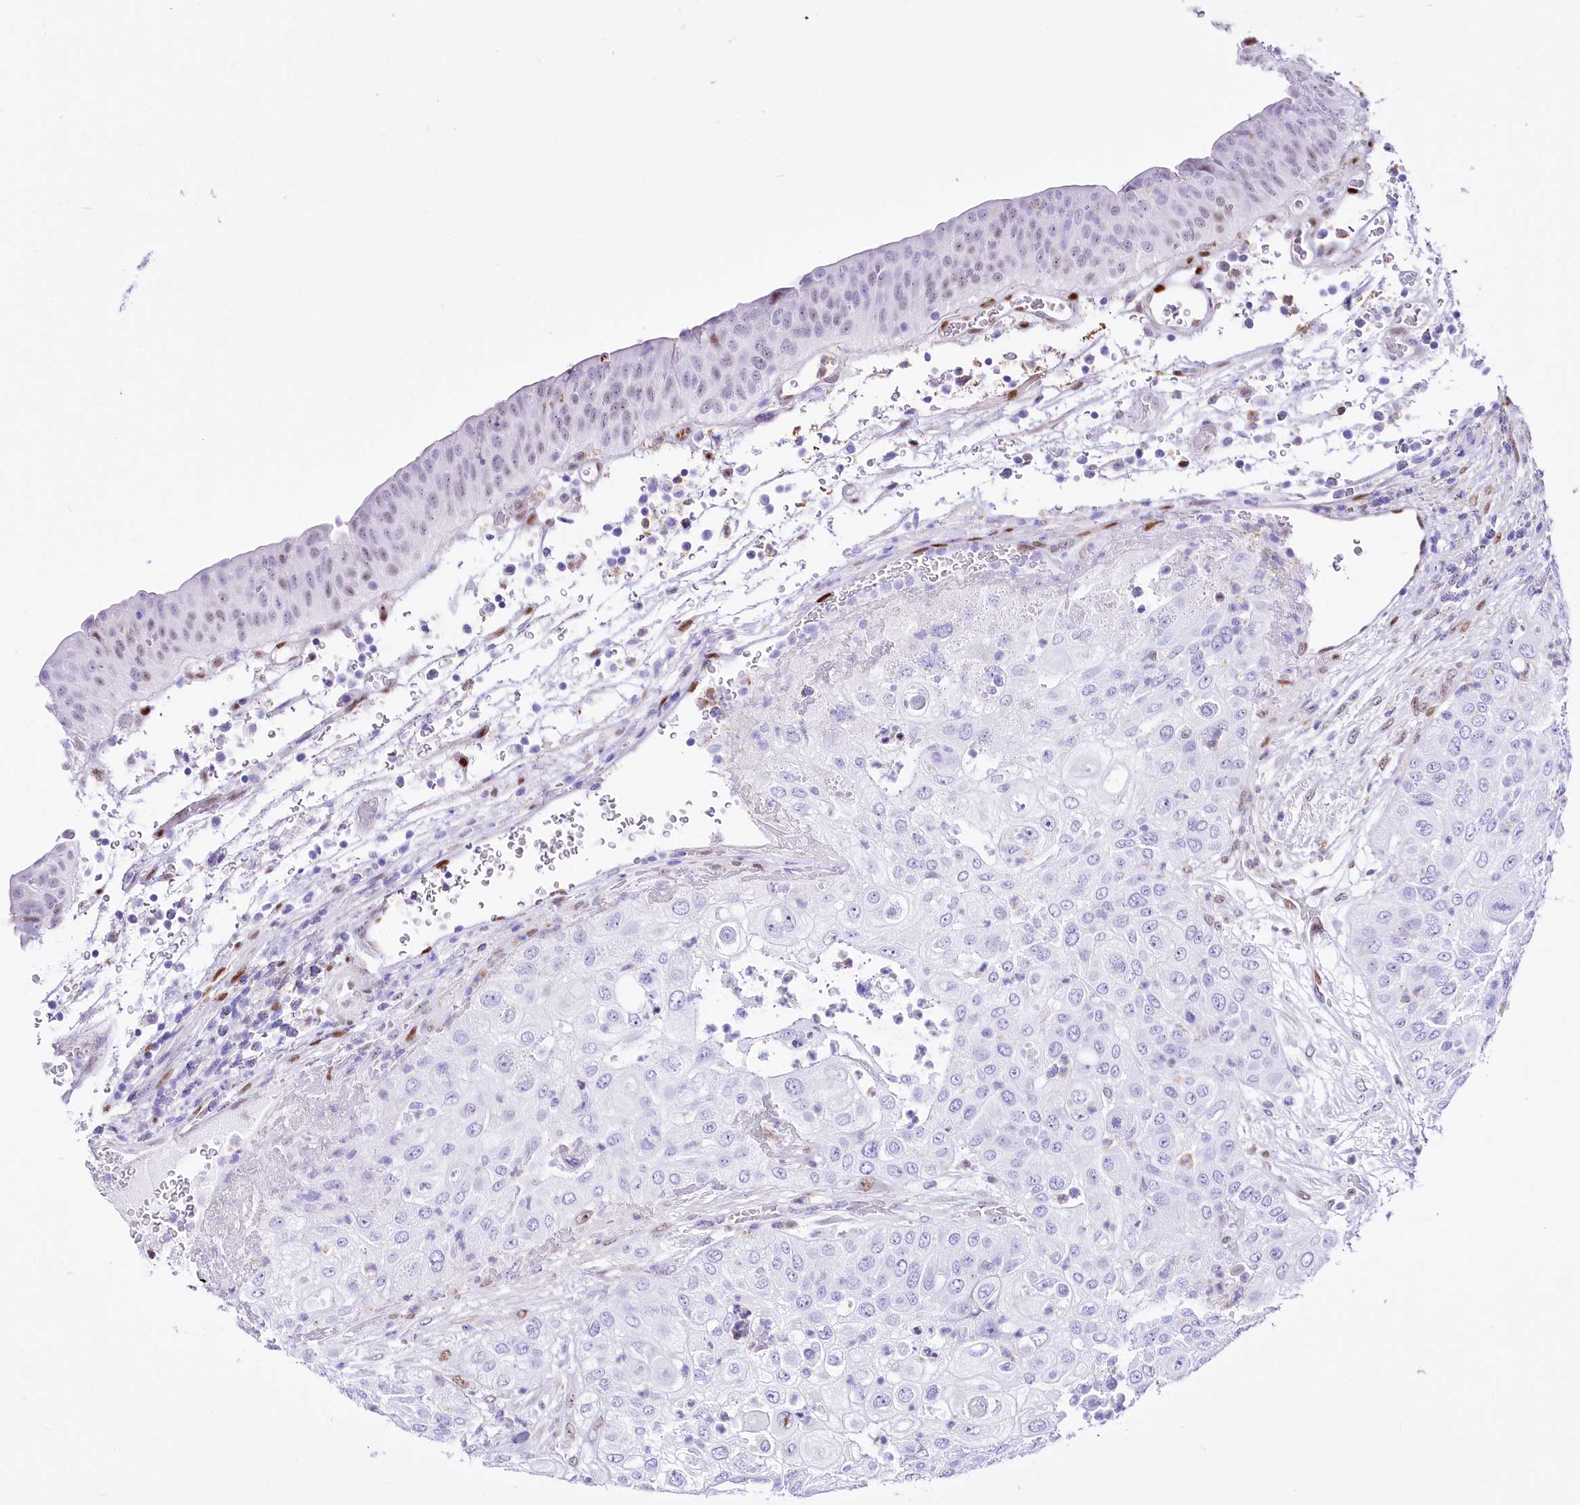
{"staining": {"intensity": "negative", "quantity": "none", "location": "none"}, "tissue": "urothelial cancer", "cell_type": "Tumor cells", "image_type": "cancer", "snomed": [{"axis": "morphology", "description": "Urothelial carcinoma, High grade"}, {"axis": "topography", "description": "Urinary bladder"}], "caption": "This is a photomicrograph of IHC staining of high-grade urothelial carcinoma, which shows no staining in tumor cells.", "gene": "PTMS", "patient": {"sex": "female", "age": 79}}